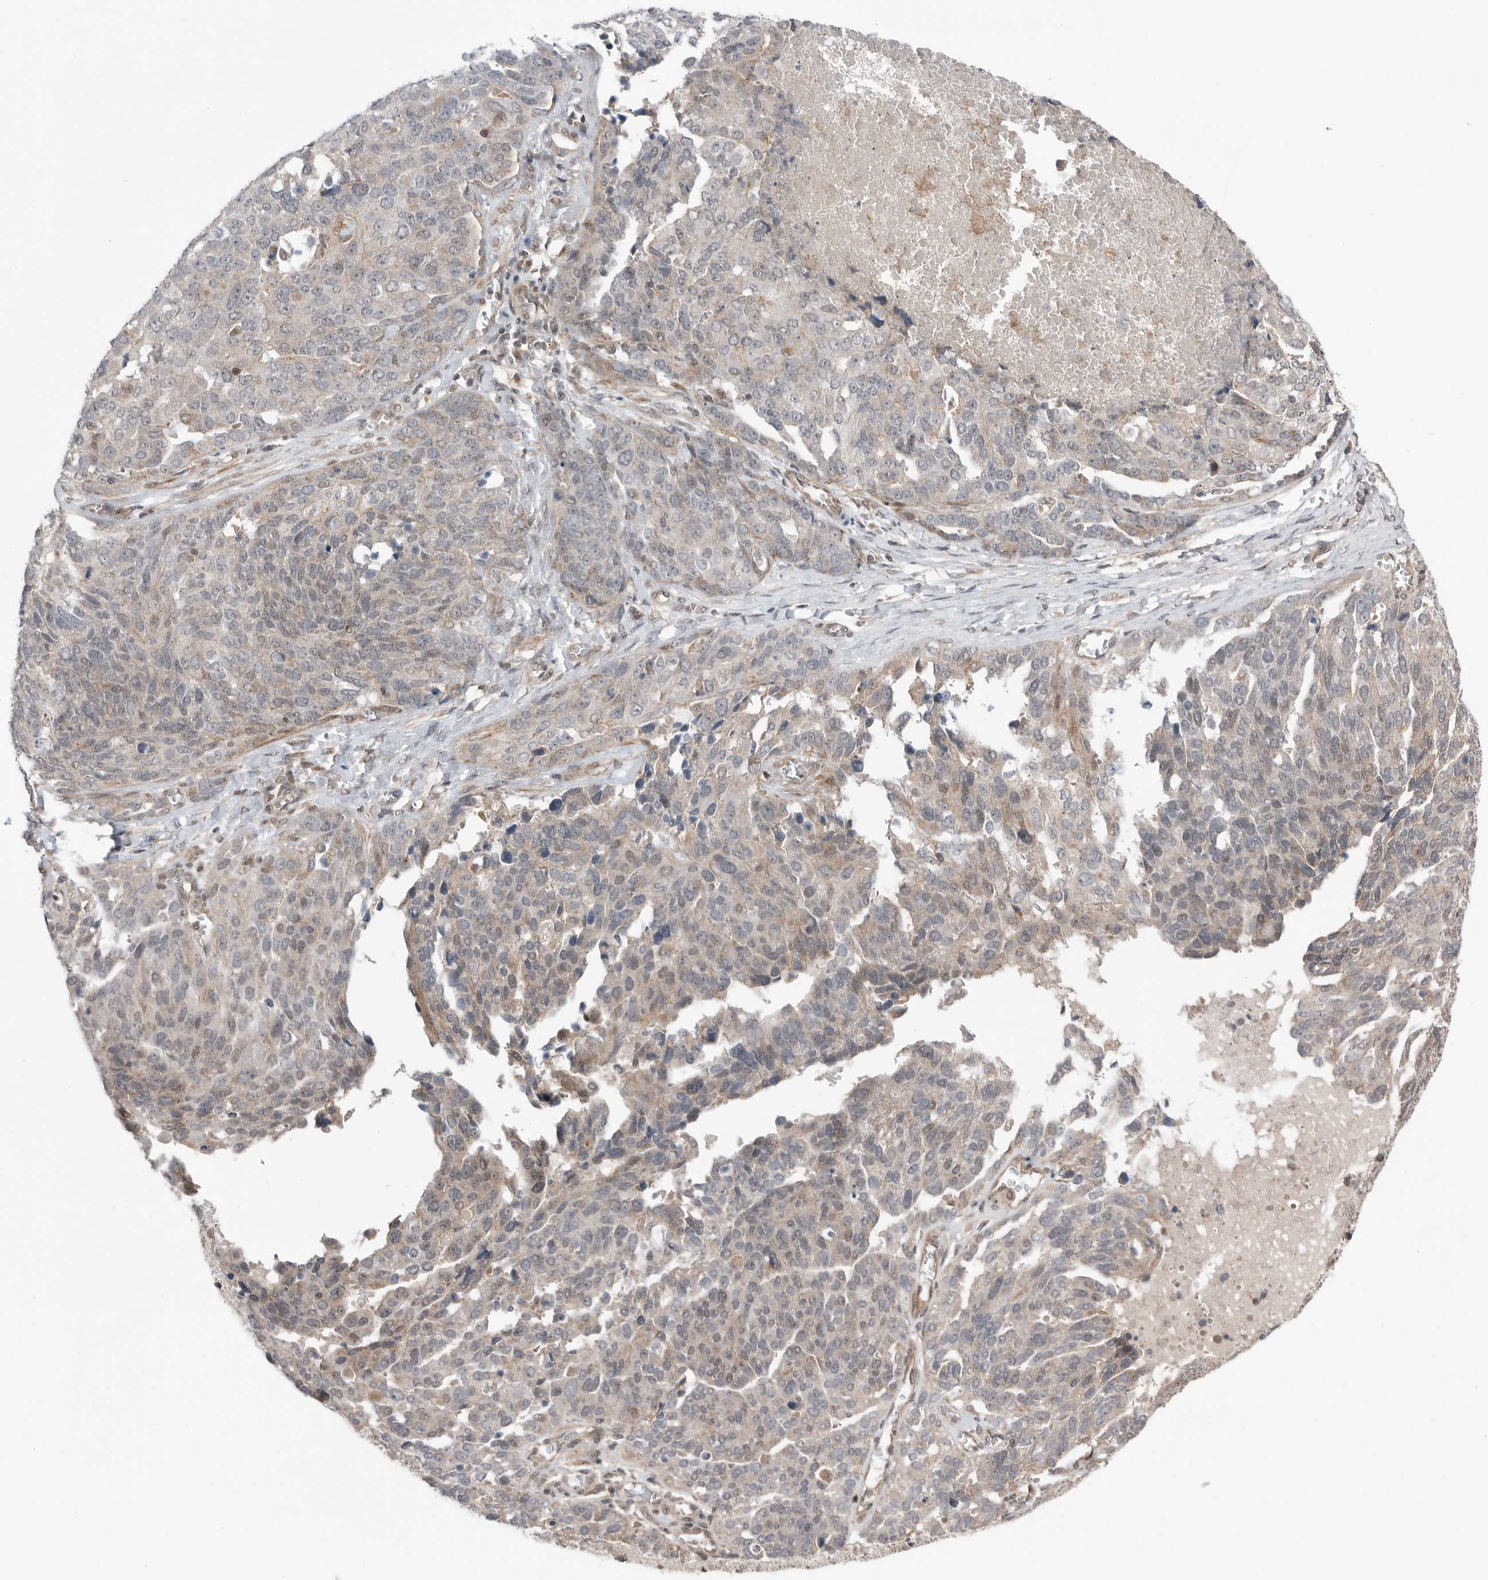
{"staining": {"intensity": "weak", "quantity": "<25%", "location": "cytoplasmic/membranous"}, "tissue": "ovarian cancer", "cell_type": "Tumor cells", "image_type": "cancer", "snomed": [{"axis": "morphology", "description": "Cystadenocarcinoma, serous, NOS"}, {"axis": "topography", "description": "Ovary"}], "caption": "High magnification brightfield microscopy of ovarian cancer (serous cystadenocarcinoma) stained with DAB (3,3'-diaminobenzidine) (brown) and counterstained with hematoxylin (blue): tumor cells show no significant expression.", "gene": "PEAK1", "patient": {"sex": "female", "age": 44}}